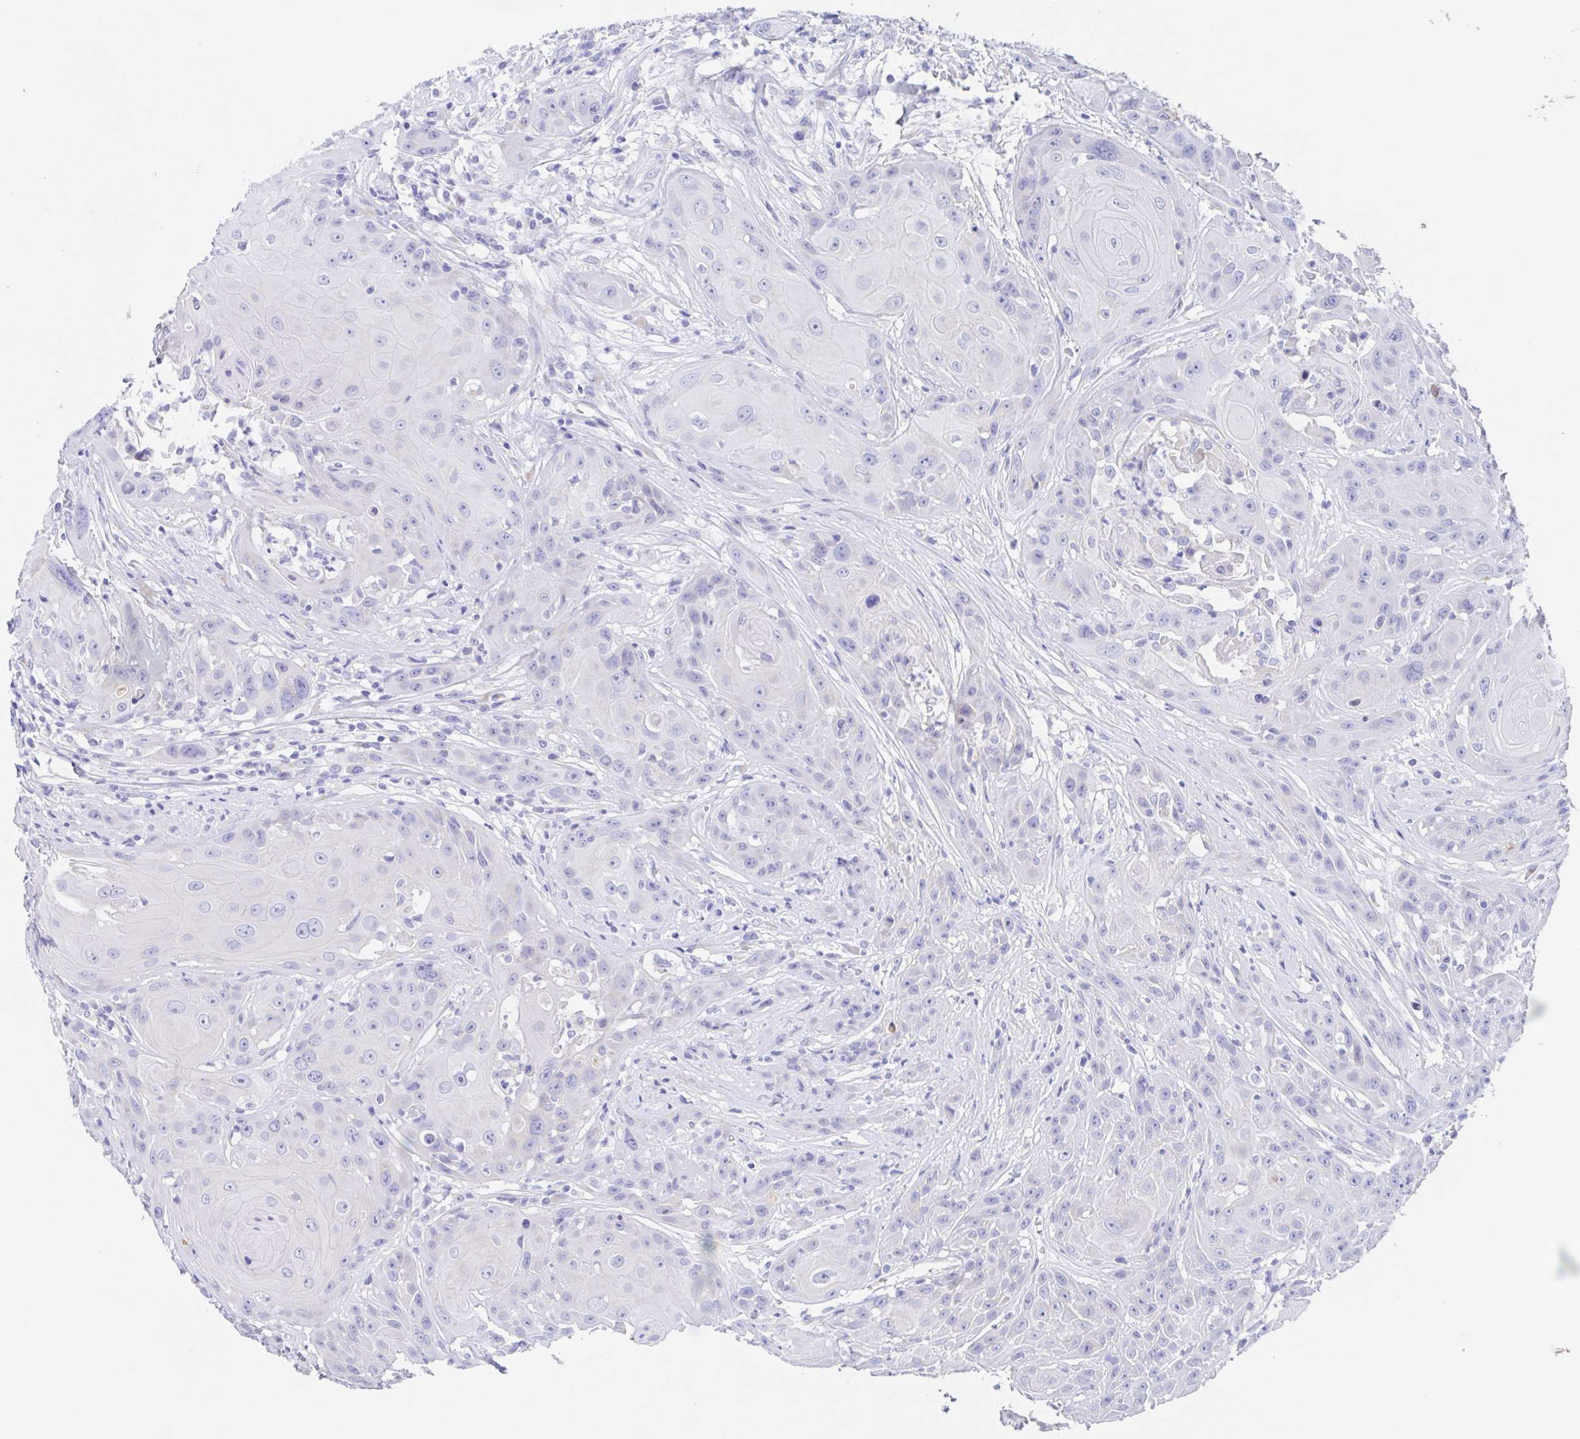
{"staining": {"intensity": "negative", "quantity": "none", "location": "none"}, "tissue": "head and neck cancer", "cell_type": "Tumor cells", "image_type": "cancer", "snomed": [{"axis": "morphology", "description": "Squamous cell carcinoma, NOS"}, {"axis": "topography", "description": "Skin"}, {"axis": "topography", "description": "Head-Neck"}], "caption": "A histopathology image of head and neck cancer stained for a protein displays no brown staining in tumor cells. (Brightfield microscopy of DAB (3,3'-diaminobenzidine) immunohistochemistry (IHC) at high magnification).", "gene": "SCG3", "patient": {"sex": "male", "age": 80}}